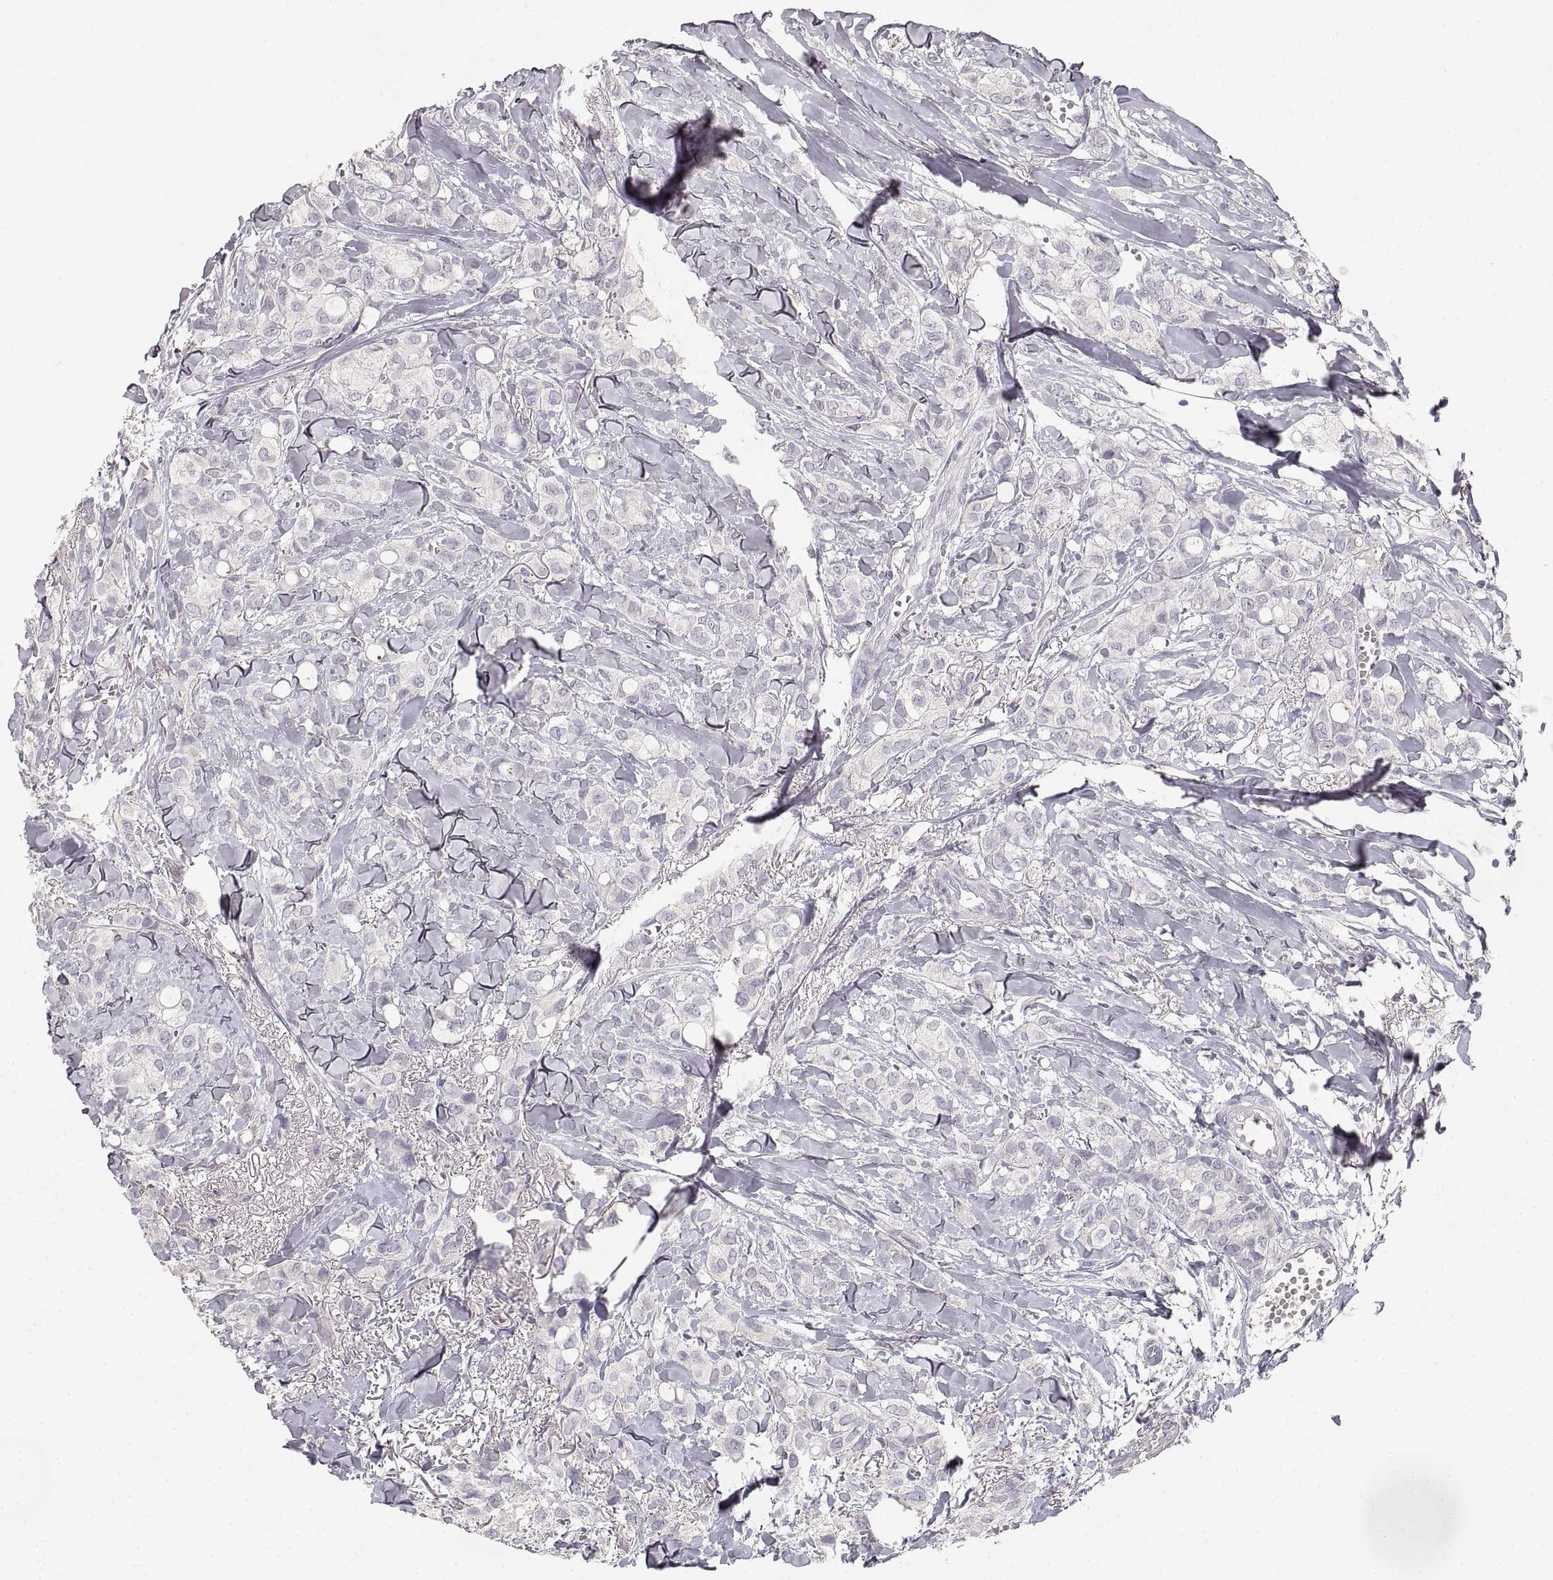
{"staining": {"intensity": "negative", "quantity": "none", "location": "none"}, "tissue": "breast cancer", "cell_type": "Tumor cells", "image_type": "cancer", "snomed": [{"axis": "morphology", "description": "Duct carcinoma"}, {"axis": "topography", "description": "Breast"}], "caption": "High magnification brightfield microscopy of infiltrating ductal carcinoma (breast) stained with DAB (brown) and counterstained with hematoxylin (blue): tumor cells show no significant expression.", "gene": "RUNDC3A", "patient": {"sex": "female", "age": 85}}